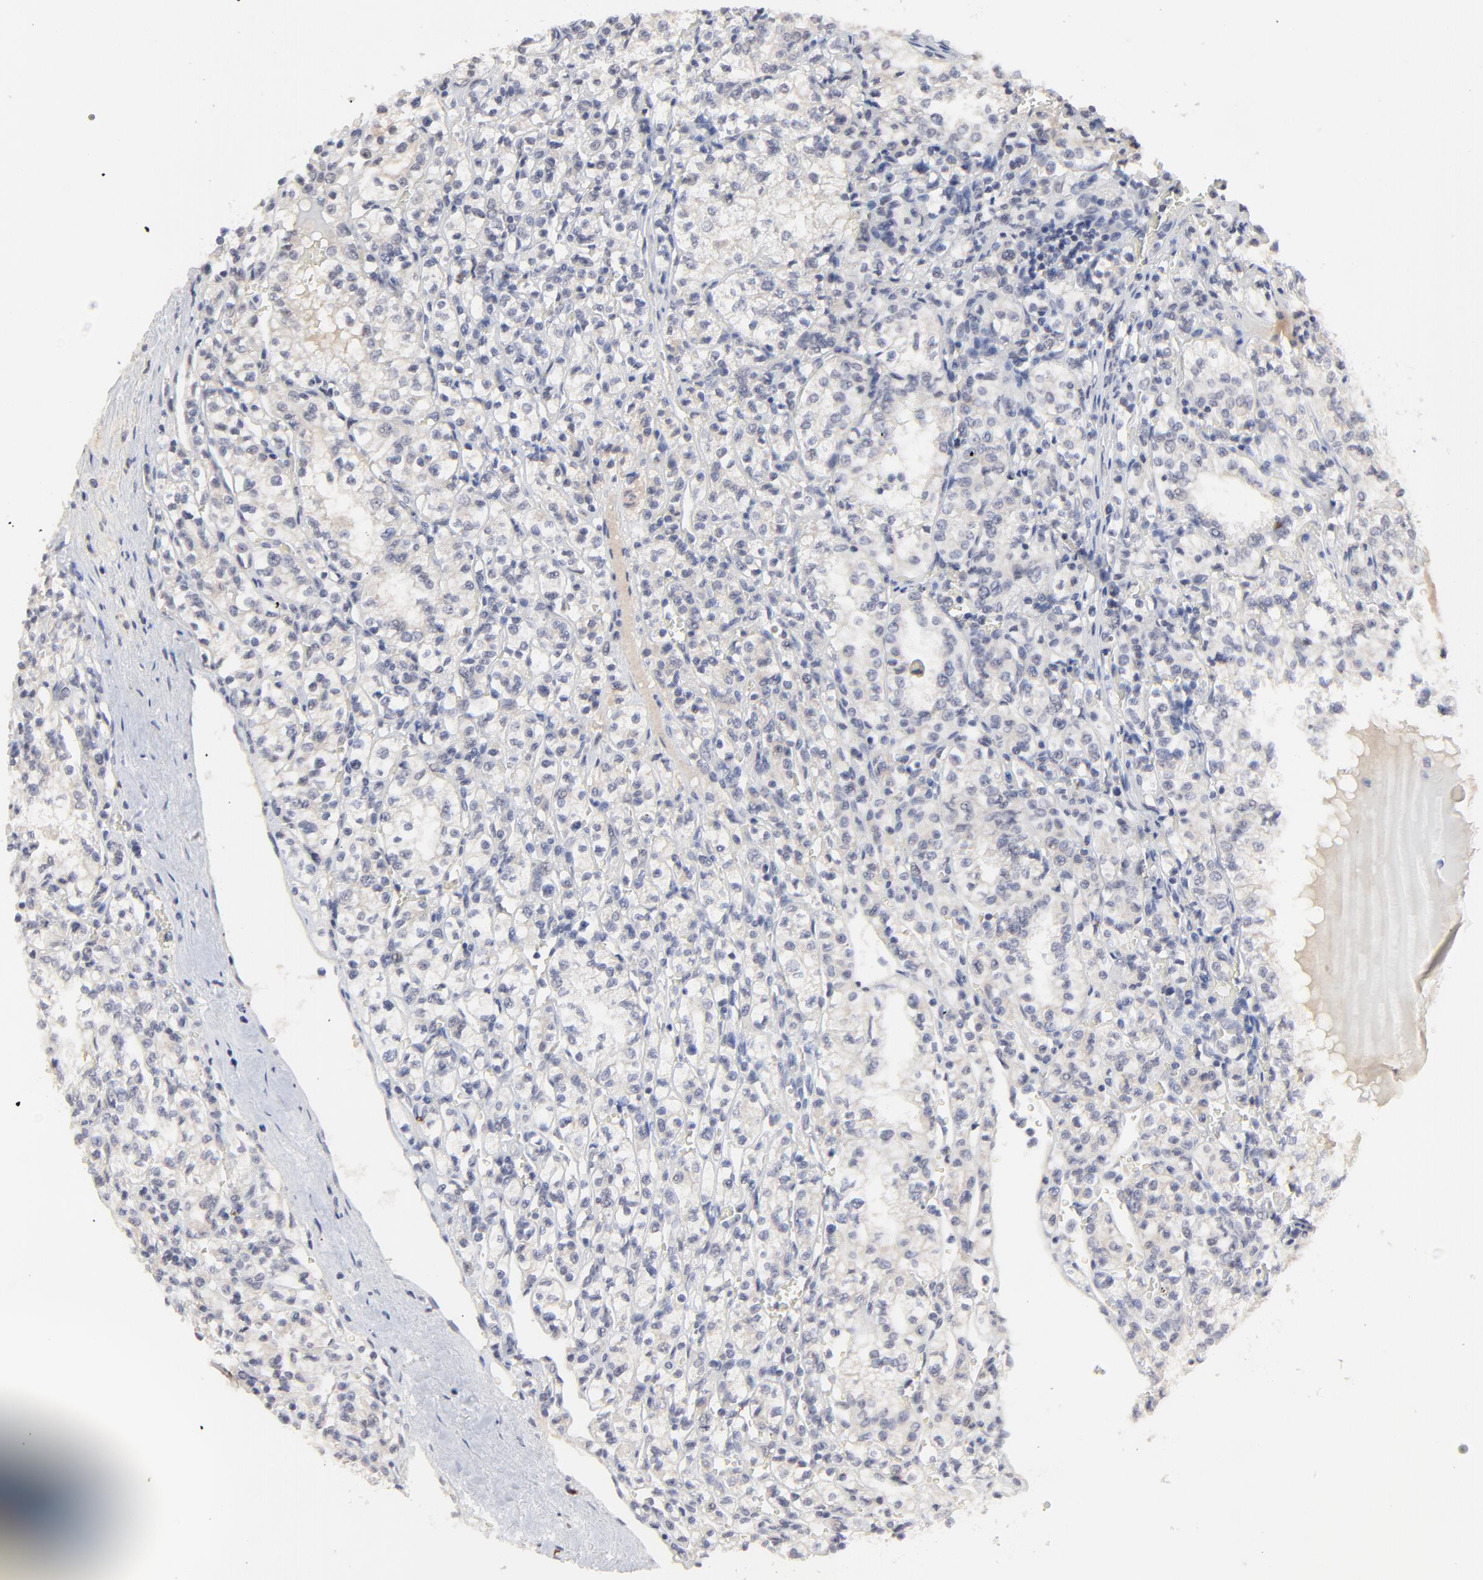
{"staining": {"intensity": "negative", "quantity": "none", "location": "none"}, "tissue": "renal cancer", "cell_type": "Tumor cells", "image_type": "cancer", "snomed": [{"axis": "morphology", "description": "Adenocarcinoma, NOS"}, {"axis": "topography", "description": "Kidney"}], "caption": "Tumor cells are negative for brown protein staining in adenocarcinoma (renal). Brightfield microscopy of immunohistochemistry stained with DAB (3,3'-diaminobenzidine) (brown) and hematoxylin (blue), captured at high magnification.", "gene": "FAM199X", "patient": {"sex": "male", "age": 61}}